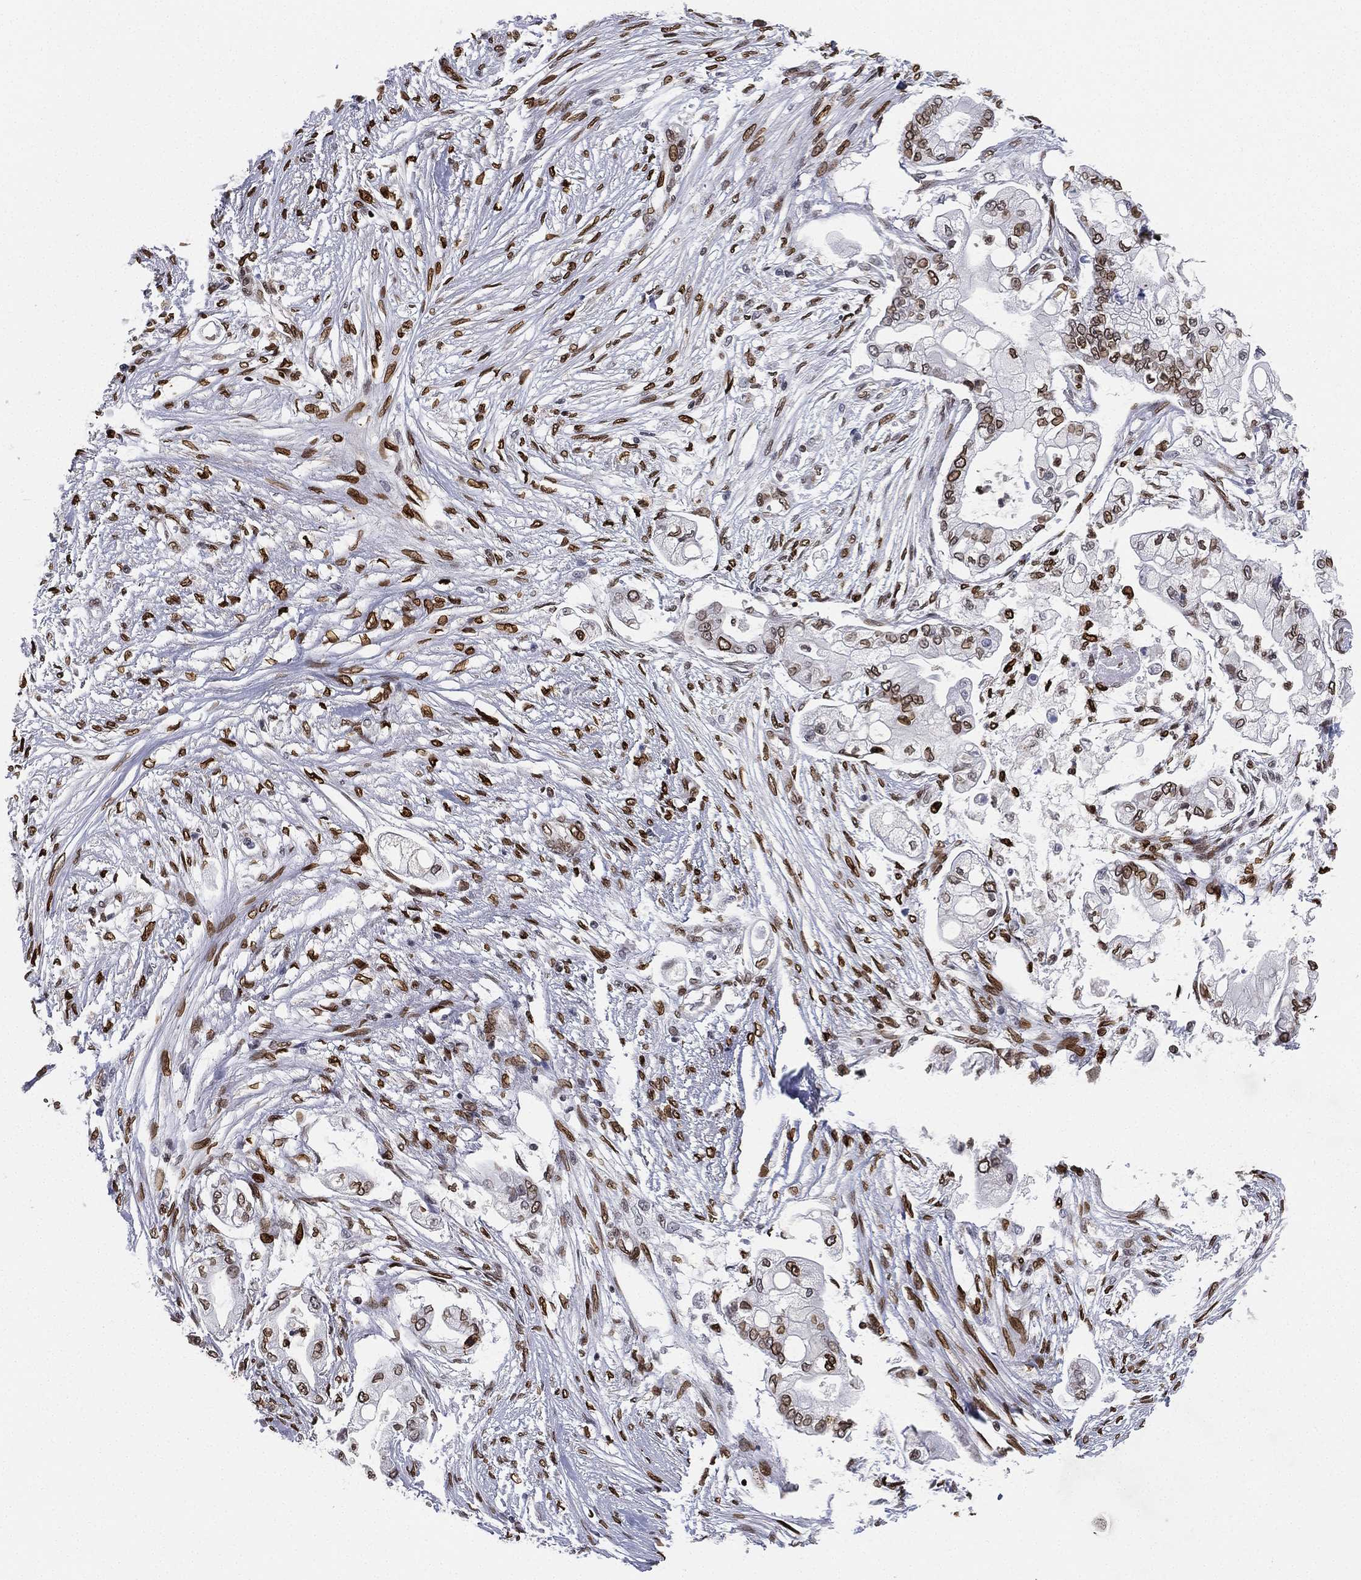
{"staining": {"intensity": "moderate", "quantity": "25%-75%", "location": "nuclear"}, "tissue": "pancreatic cancer", "cell_type": "Tumor cells", "image_type": "cancer", "snomed": [{"axis": "morphology", "description": "Adenocarcinoma, NOS"}, {"axis": "topography", "description": "Pancreas"}], "caption": "IHC photomicrograph of neoplastic tissue: human adenocarcinoma (pancreatic) stained using IHC shows medium levels of moderate protein expression localized specifically in the nuclear of tumor cells, appearing as a nuclear brown color.", "gene": "LMNB1", "patient": {"sex": "female", "age": 69}}